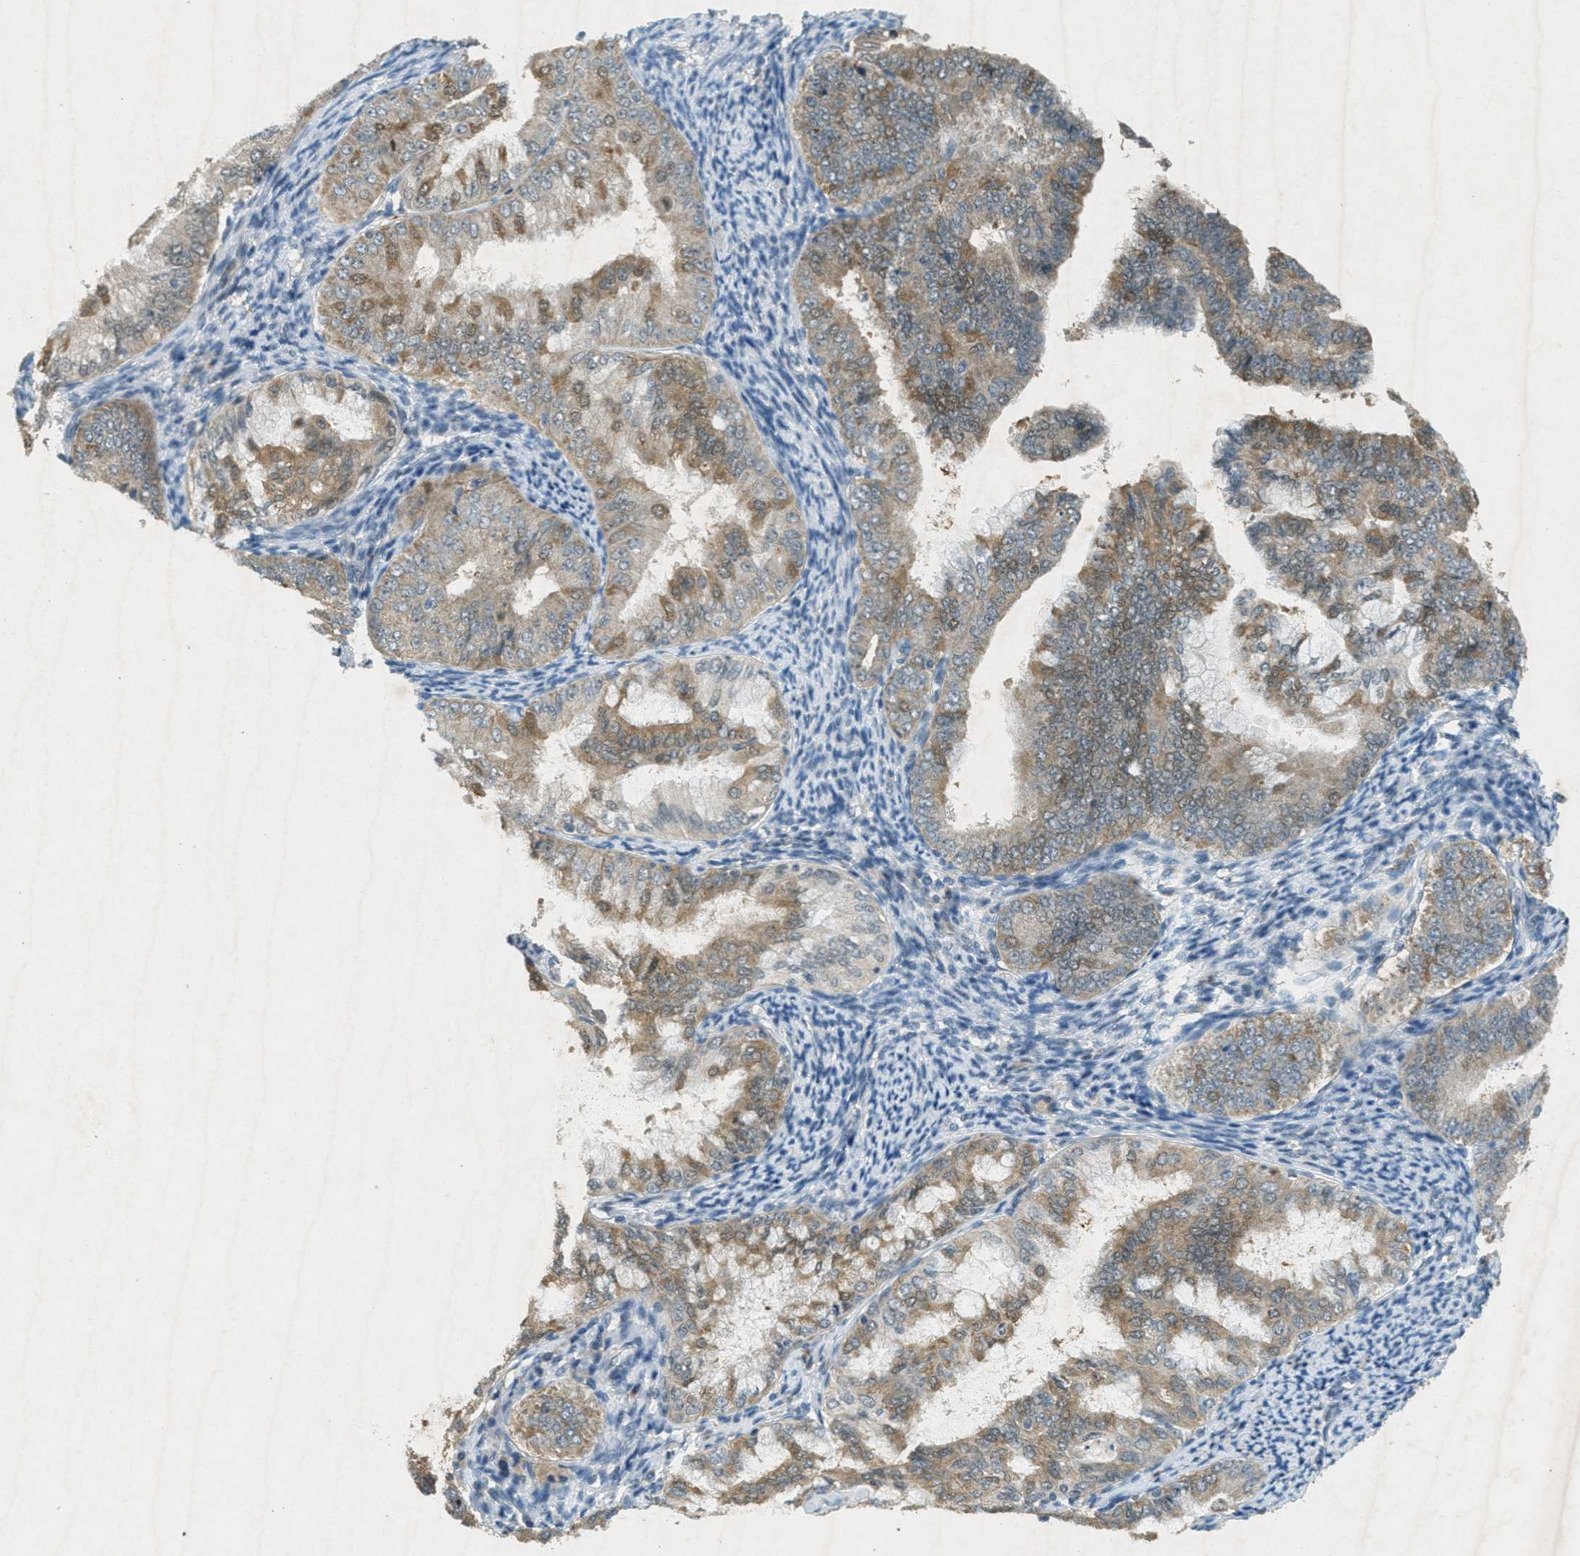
{"staining": {"intensity": "moderate", "quantity": ">75%", "location": "cytoplasmic/membranous"}, "tissue": "endometrial cancer", "cell_type": "Tumor cells", "image_type": "cancer", "snomed": [{"axis": "morphology", "description": "Adenocarcinoma, NOS"}, {"axis": "topography", "description": "Endometrium"}], "caption": "Brown immunohistochemical staining in human endometrial cancer (adenocarcinoma) exhibits moderate cytoplasmic/membranous expression in approximately >75% of tumor cells.", "gene": "TCF20", "patient": {"sex": "female", "age": 63}}